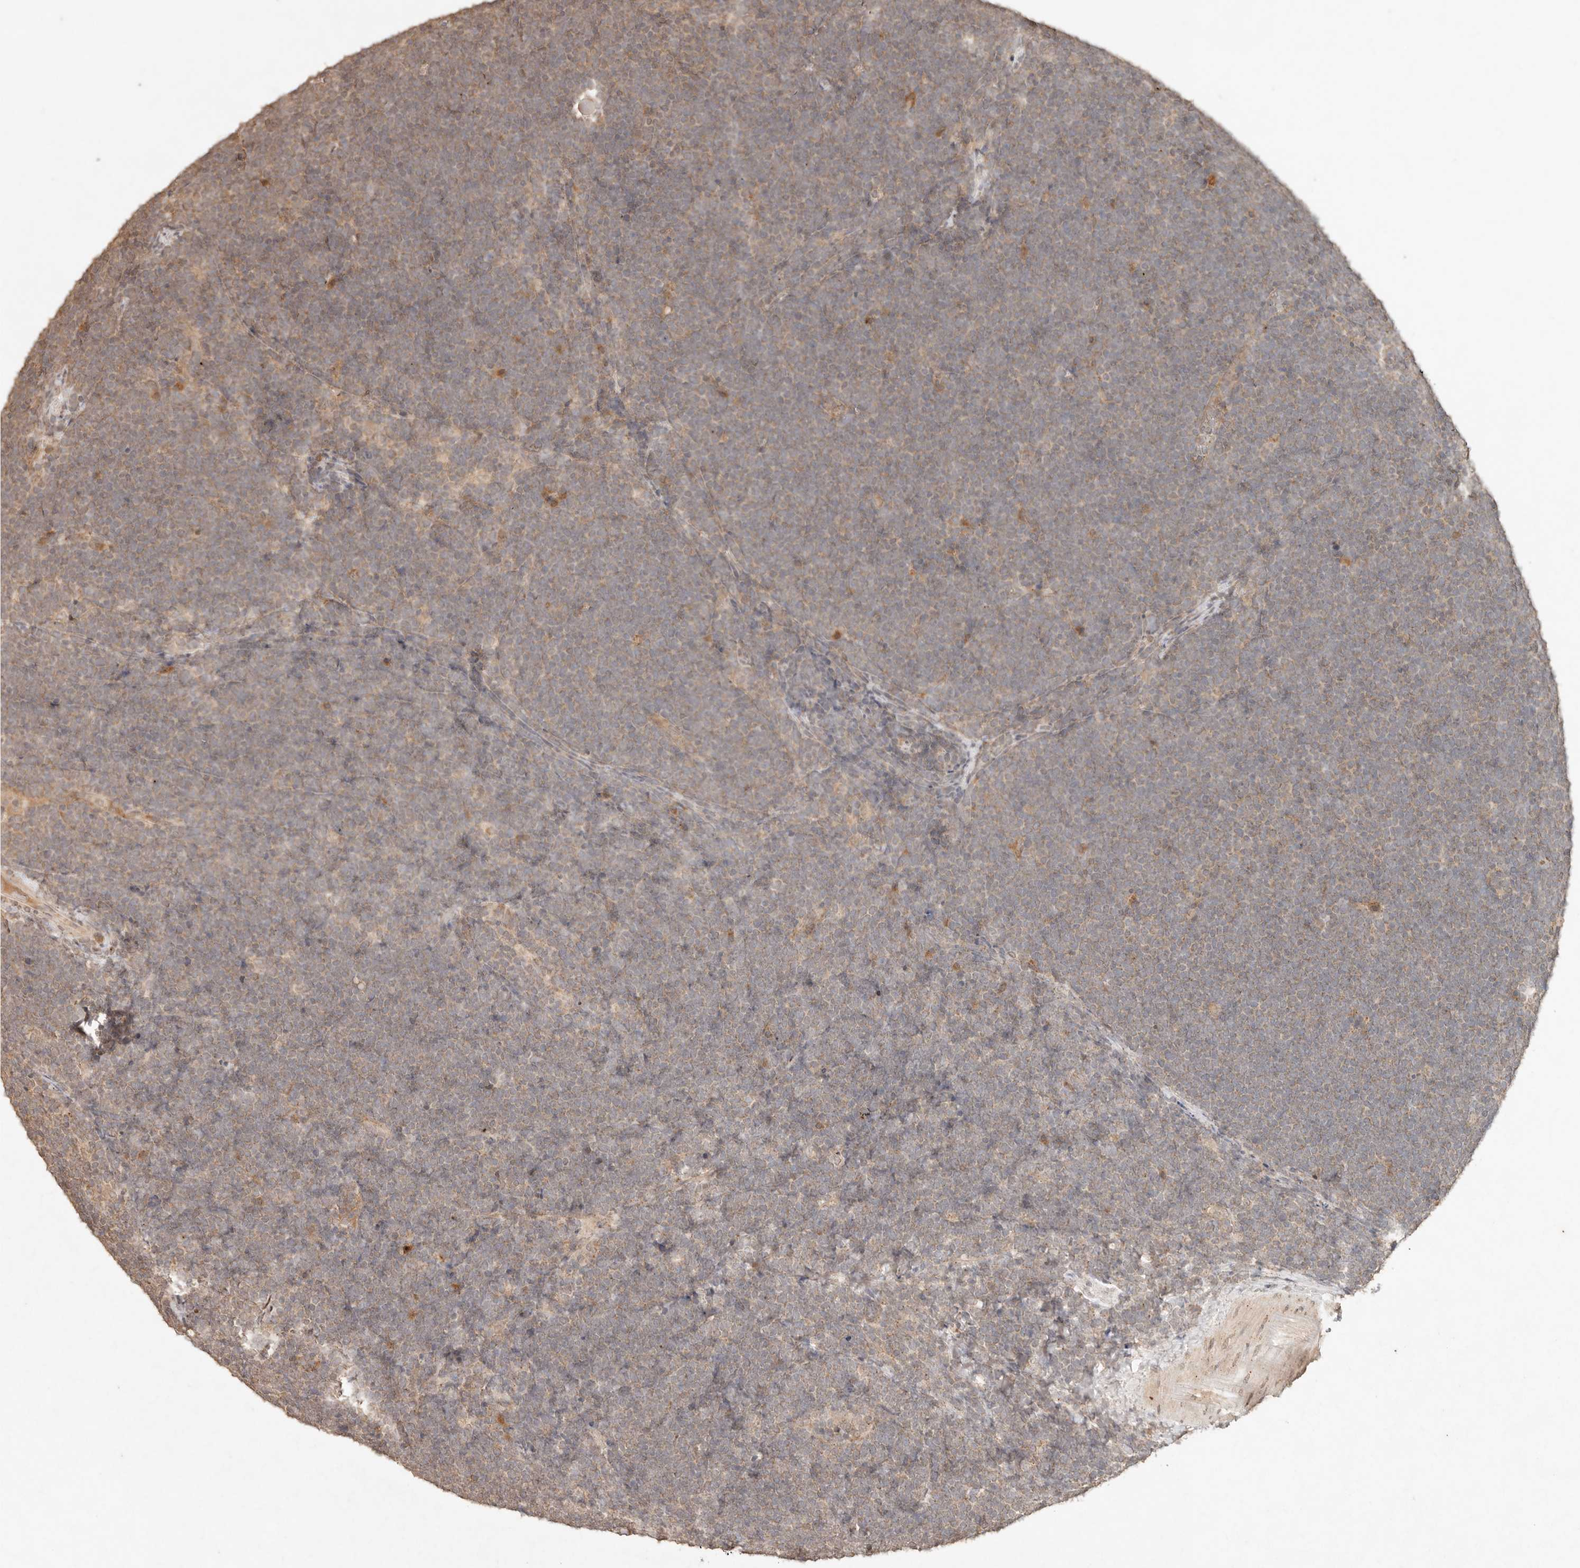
{"staining": {"intensity": "weak", "quantity": "25%-75%", "location": "cytoplasmic/membranous"}, "tissue": "lymphoma", "cell_type": "Tumor cells", "image_type": "cancer", "snomed": [{"axis": "morphology", "description": "Malignant lymphoma, non-Hodgkin's type, High grade"}, {"axis": "topography", "description": "Lymph node"}], "caption": "A histopathology image showing weak cytoplasmic/membranous staining in about 25%-75% of tumor cells in malignant lymphoma, non-Hodgkin's type (high-grade), as visualized by brown immunohistochemical staining.", "gene": "LMO4", "patient": {"sex": "male", "age": 13}}